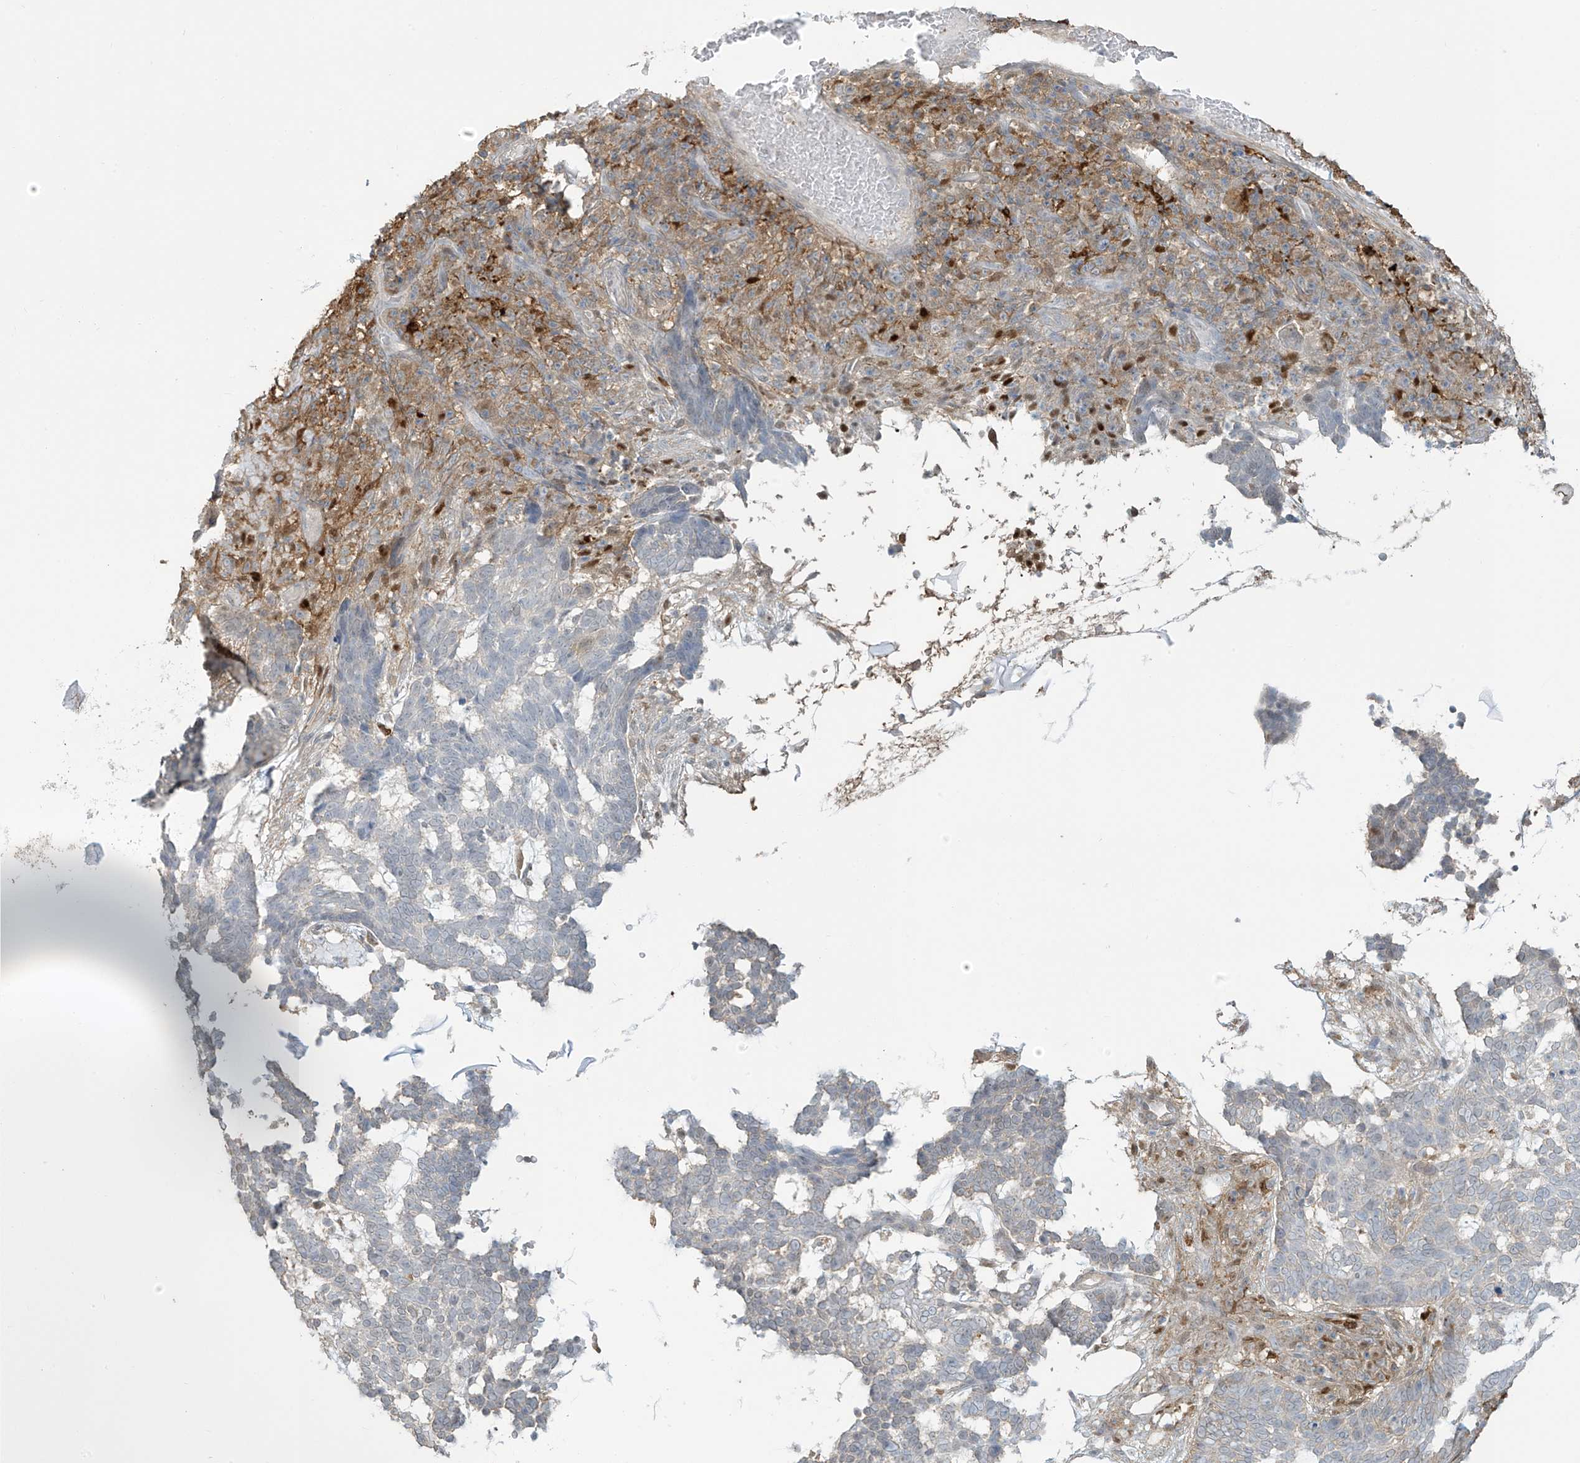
{"staining": {"intensity": "negative", "quantity": "none", "location": "none"}, "tissue": "skin cancer", "cell_type": "Tumor cells", "image_type": "cancer", "snomed": [{"axis": "morphology", "description": "Basal cell carcinoma"}, {"axis": "topography", "description": "Skin"}], "caption": "Skin cancer stained for a protein using IHC demonstrates no expression tumor cells.", "gene": "TAGAP", "patient": {"sex": "male", "age": 85}}